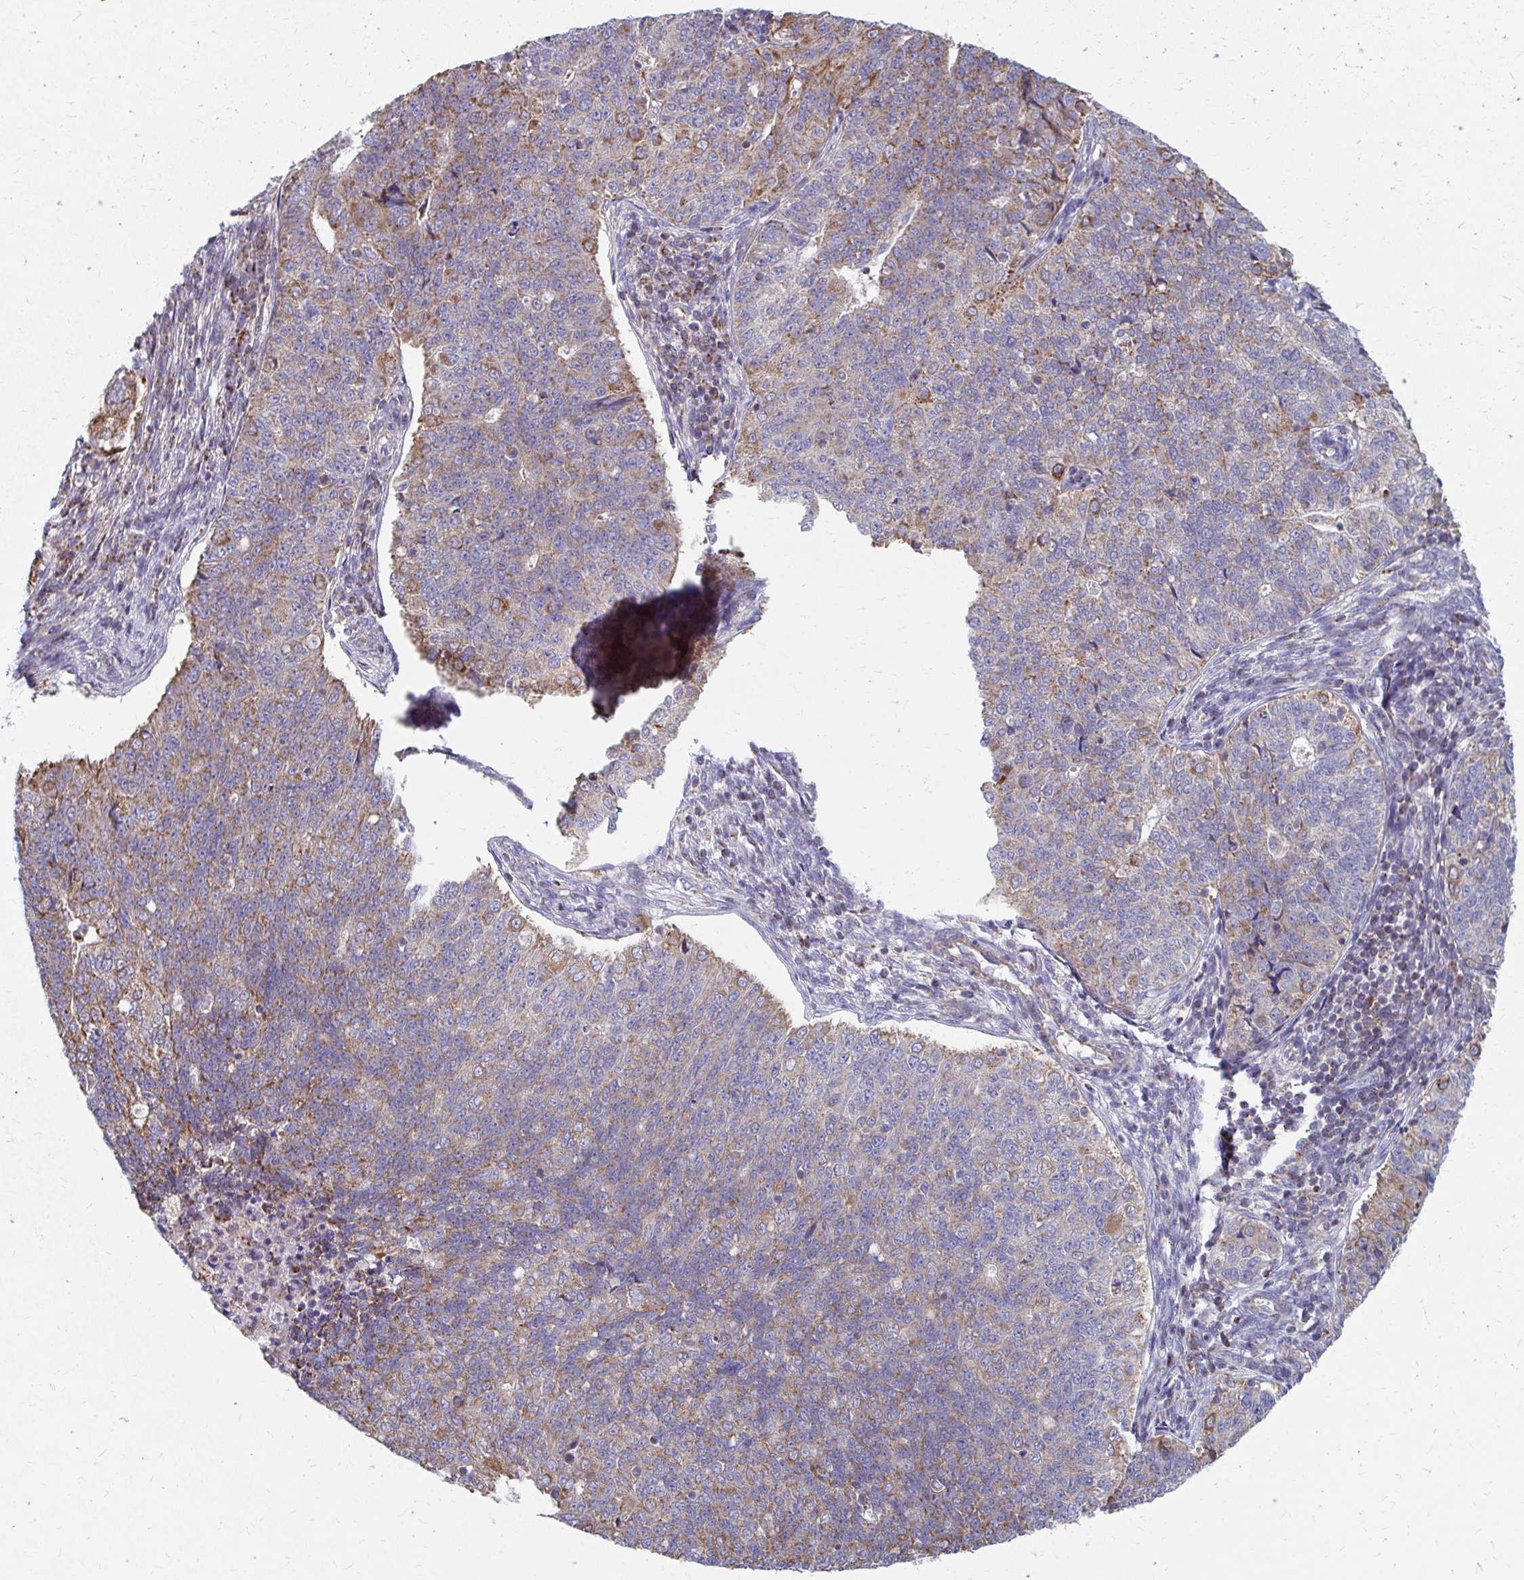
{"staining": {"intensity": "moderate", "quantity": "25%-75%", "location": "cytoplasmic/membranous"}, "tissue": "endometrial cancer", "cell_type": "Tumor cells", "image_type": "cancer", "snomed": [{"axis": "morphology", "description": "Adenocarcinoma, NOS"}, {"axis": "topography", "description": "Endometrium"}], "caption": "IHC (DAB (3,3'-diaminobenzidine)) staining of human endometrial adenocarcinoma demonstrates moderate cytoplasmic/membranous protein staining in approximately 25%-75% of tumor cells.", "gene": "RCC1L", "patient": {"sex": "female", "age": 43}}